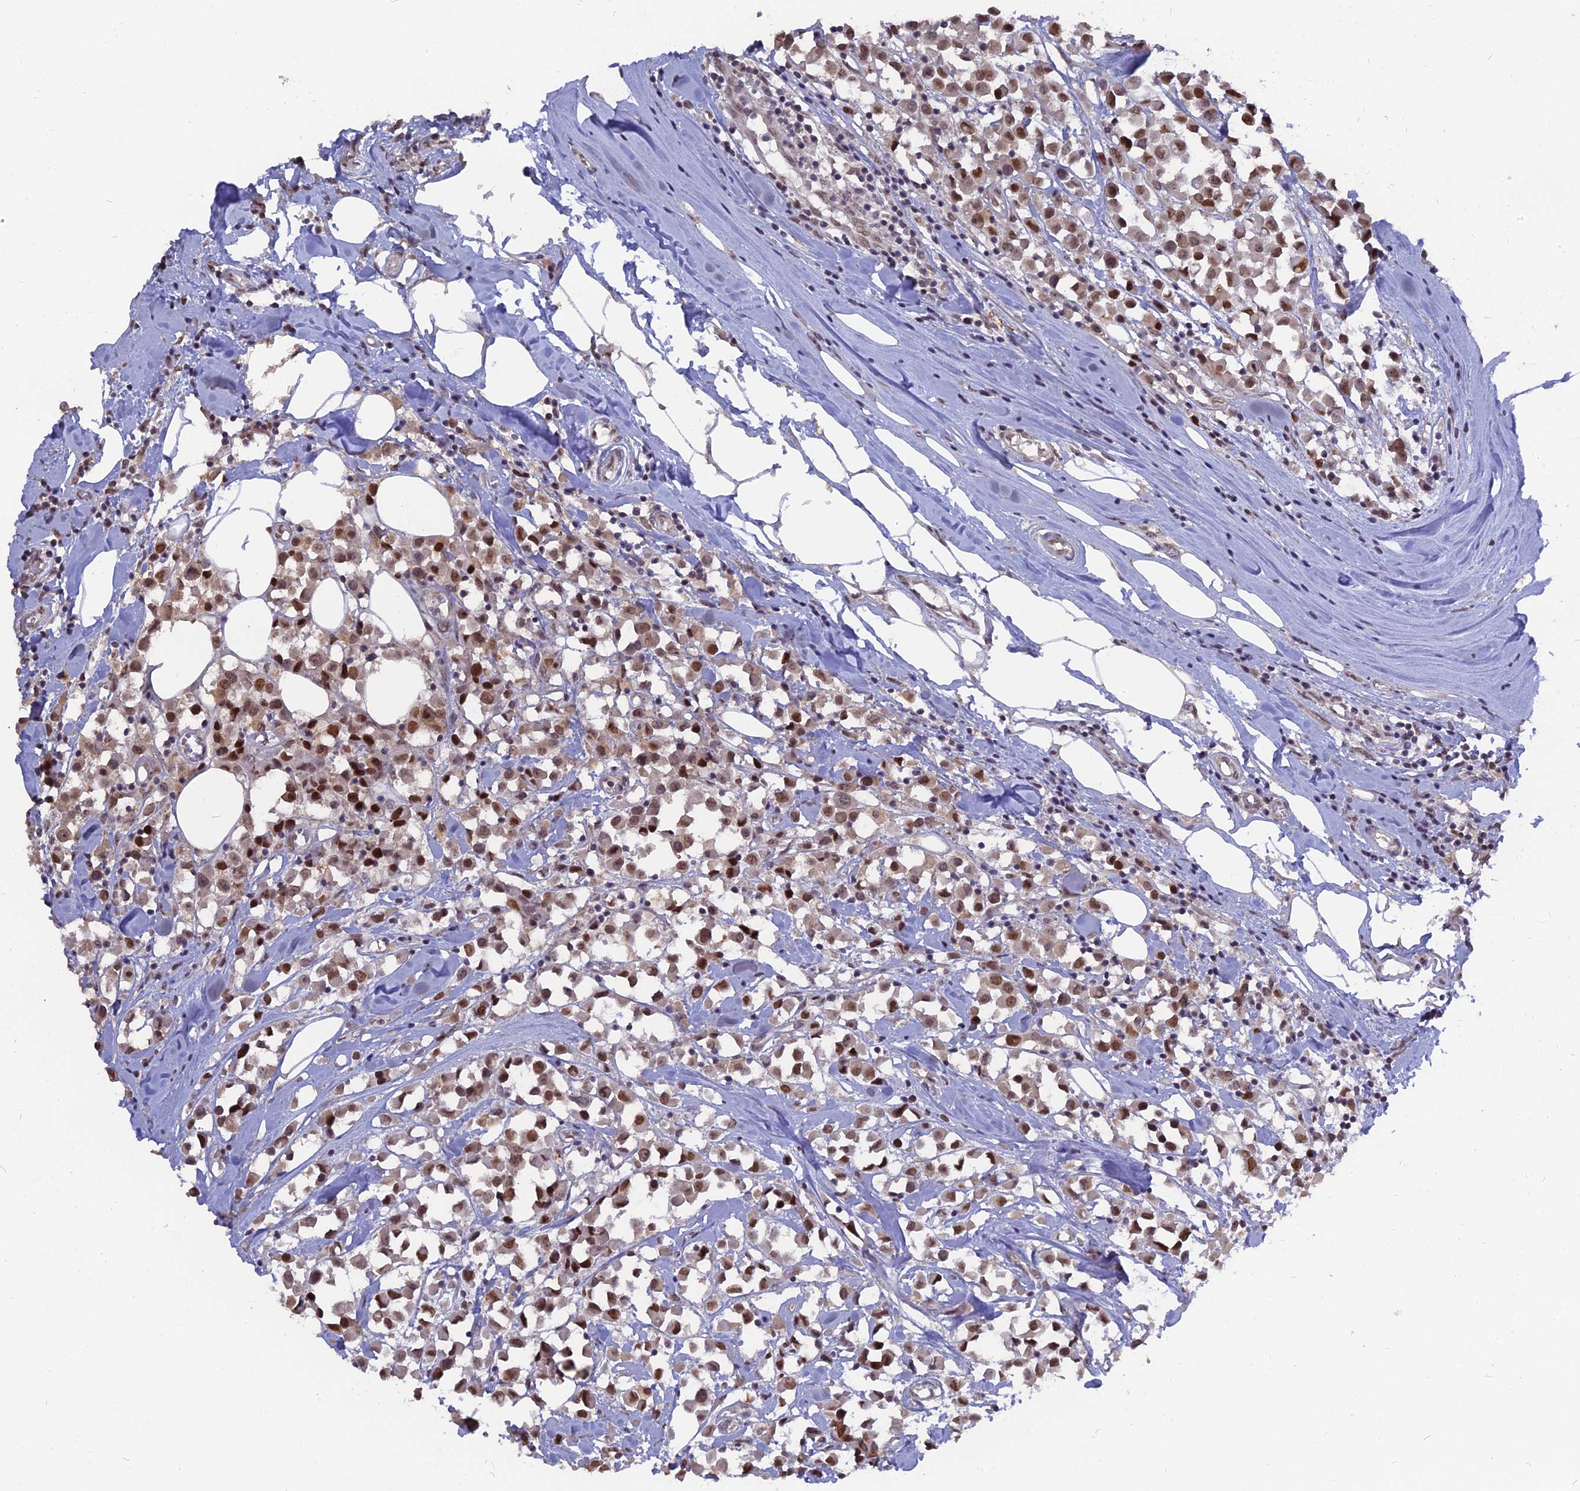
{"staining": {"intensity": "moderate", "quantity": ">75%", "location": "nuclear"}, "tissue": "breast cancer", "cell_type": "Tumor cells", "image_type": "cancer", "snomed": [{"axis": "morphology", "description": "Duct carcinoma"}, {"axis": "topography", "description": "Breast"}], "caption": "Protein staining displays moderate nuclear expression in approximately >75% of tumor cells in invasive ductal carcinoma (breast).", "gene": "NR1H3", "patient": {"sex": "female", "age": 61}}